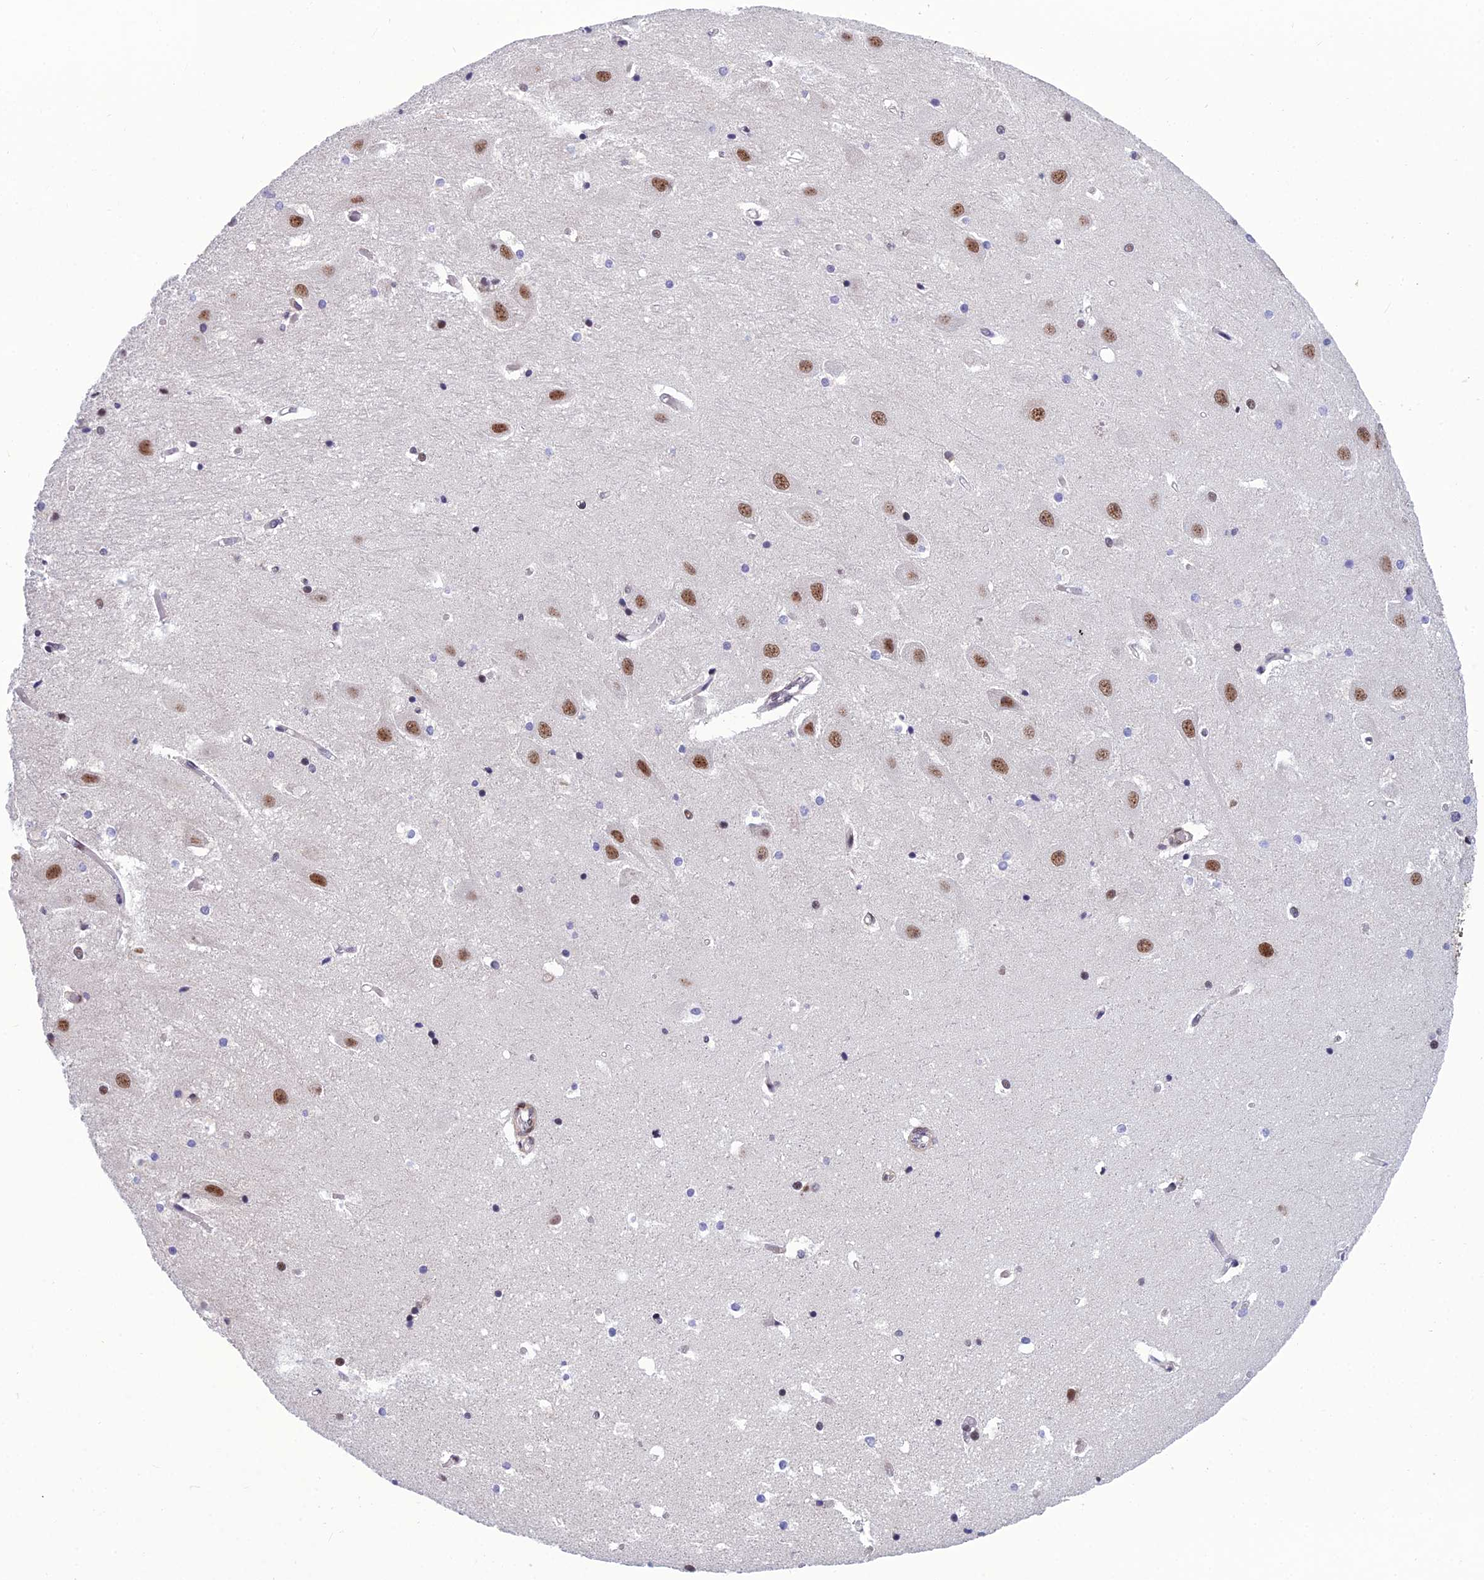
{"staining": {"intensity": "negative", "quantity": "none", "location": "none"}, "tissue": "hippocampus", "cell_type": "Glial cells", "image_type": "normal", "snomed": [{"axis": "morphology", "description": "Normal tissue, NOS"}, {"axis": "topography", "description": "Hippocampus"}], "caption": "High power microscopy photomicrograph of an immunohistochemistry photomicrograph of benign hippocampus, revealing no significant staining in glial cells. (Stains: DAB (3,3'-diaminobenzidine) immunohistochemistry (IHC) with hematoxylin counter stain, Microscopy: brightfield microscopy at high magnification).", "gene": "RSRC1", "patient": {"sex": "female", "age": 52}}